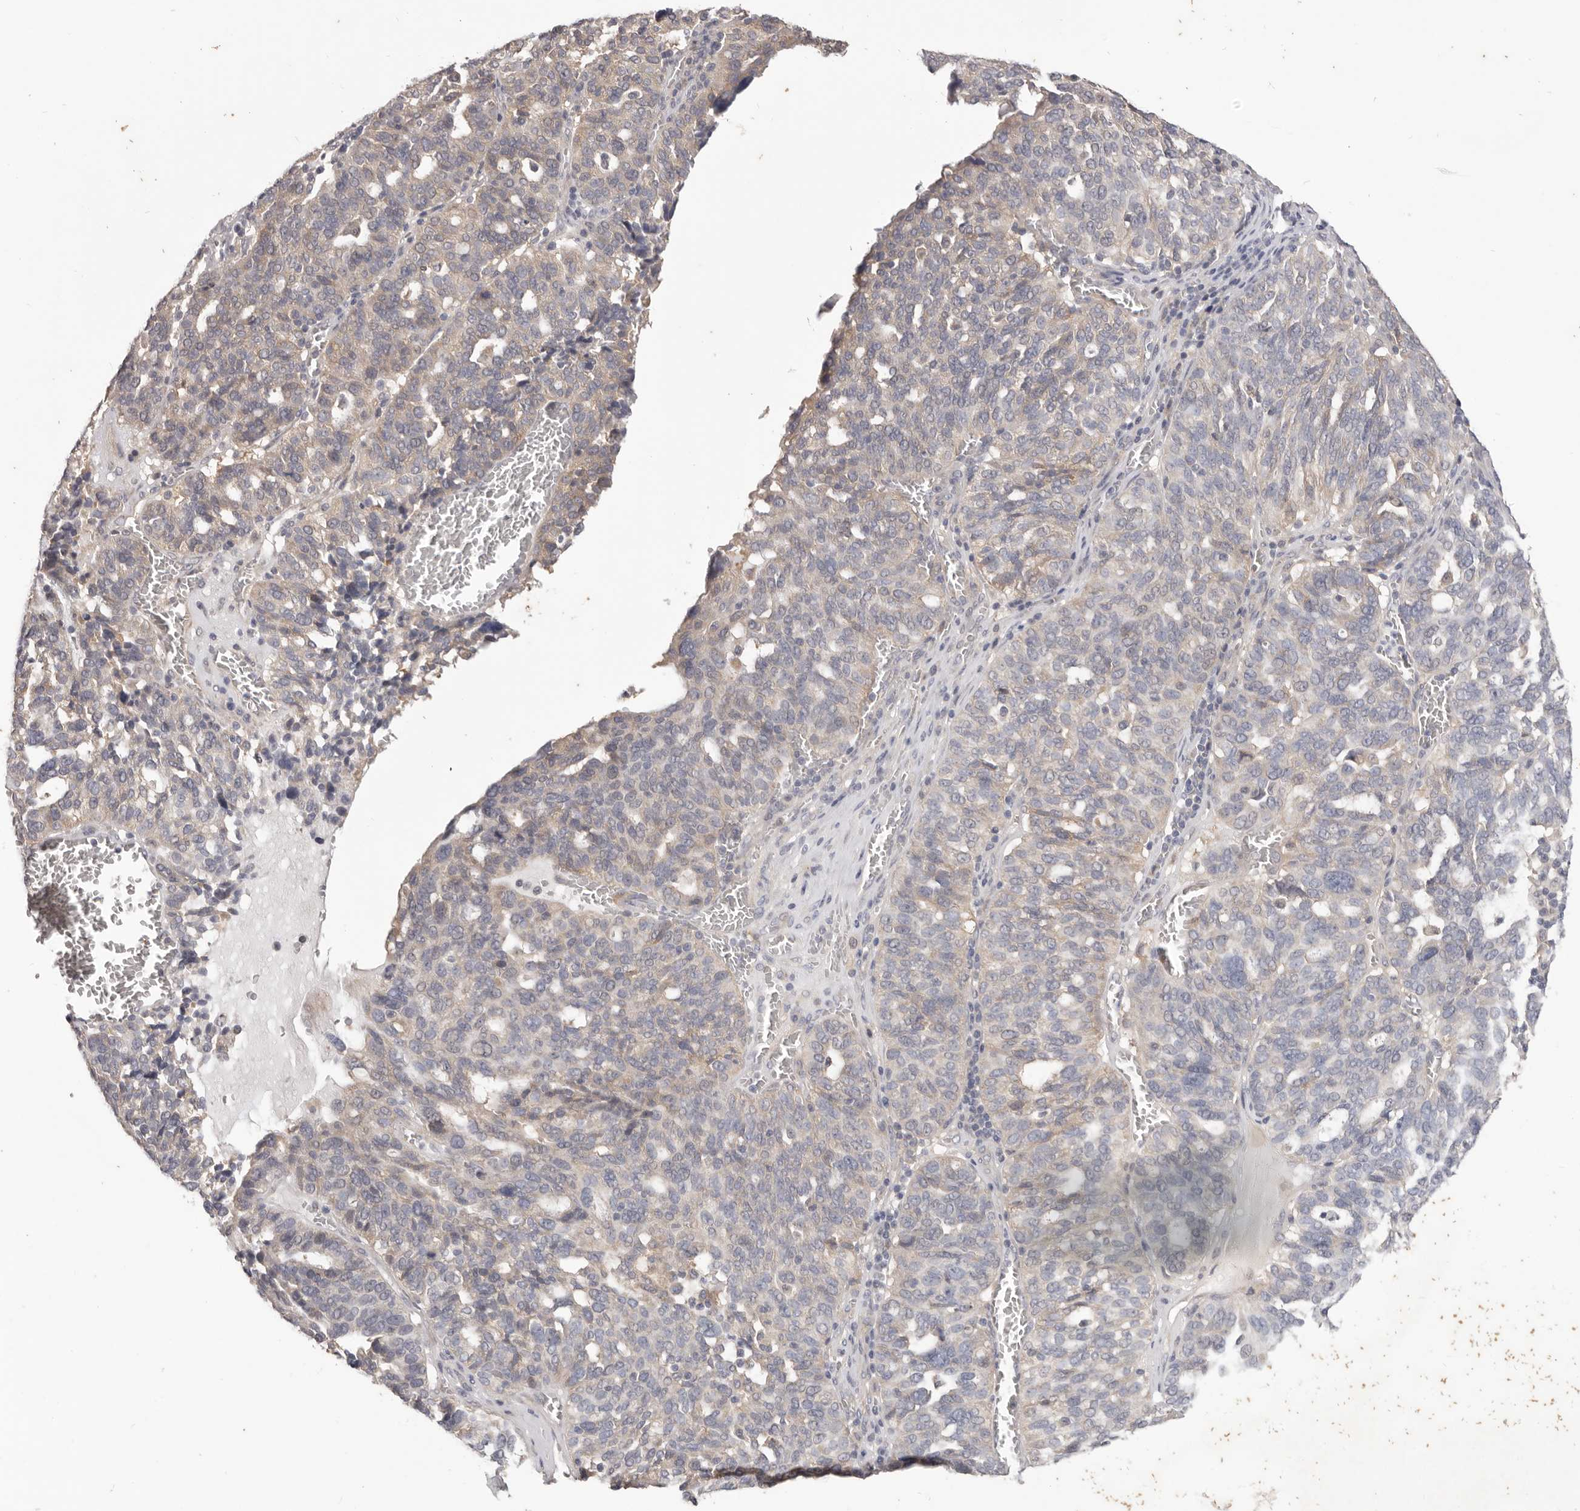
{"staining": {"intensity": "weak", "quantity": "<25%", "location": "cytoplasmic/membranous"}, "tissue": "ovarian cancer", "cell_type": "Tumor cells", "image_type": "cancer", "snomed": [{"axis": "morphology", "description": "Cystadenocarcinoma, serous, NOS"}, {"axis": "topography", "description": "Ovary"}], "caption": "The image demonstrates no significant expression in tumor cells of serous cystadenocarcinoma (ovarian). (DAB (3,3'-diaminobenzidine) immunohistochemistry (IHC) with hematoxylin counter stain).", "gene": "WDR77", "patient": {"sex": "female", "age": 59}}